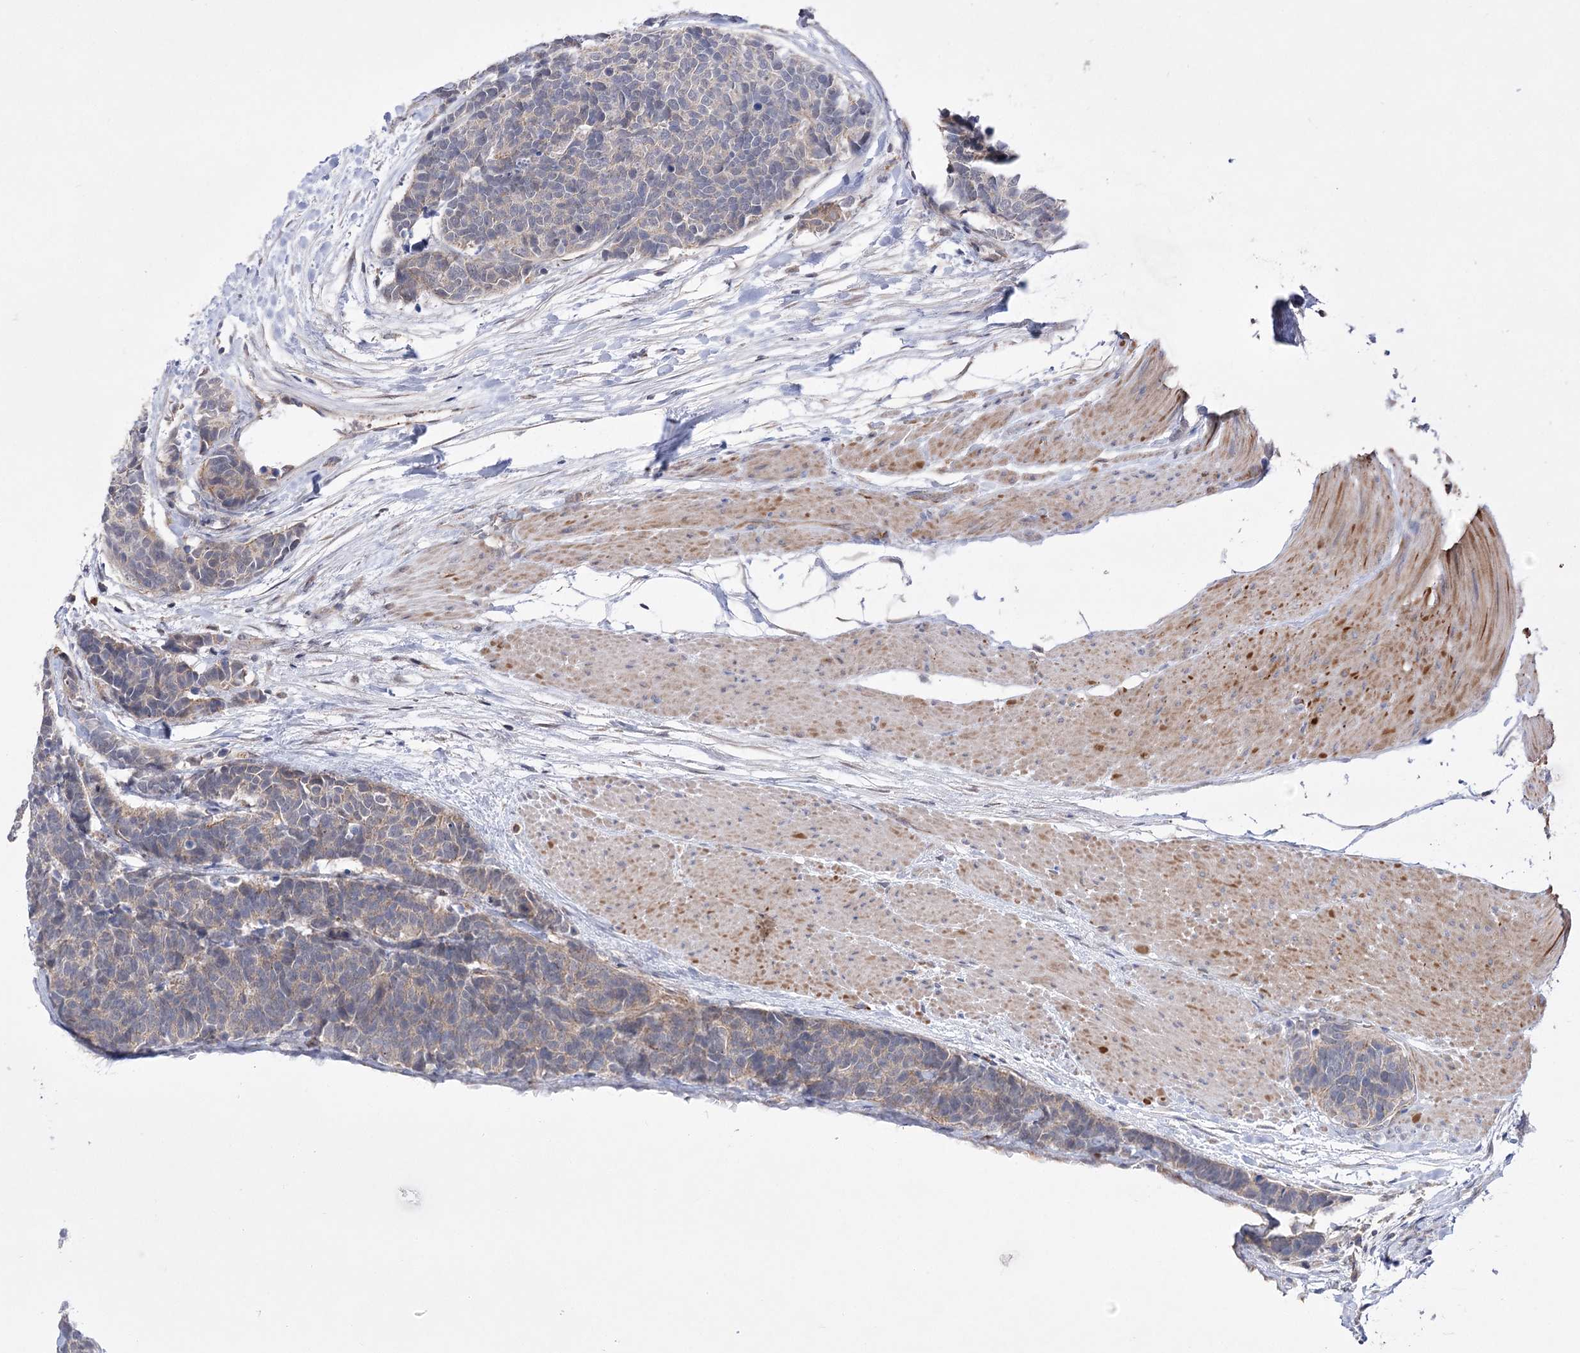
{"staining": {"intensity": "weak", "quantity": "<25%", "location": "cytoplasmic/membranous"}, "tissue": "carcinoid", "cell_type": "Tumor cells", "image_type": "cancer", "snomed": [{"axis": "morphology", "description": "Carcinoma, NOS"}, {"axis": "morphology", "description": "Carcinoid, malignant, NOS"}, {"axis": "topography", "description": "Urinary bladder"}], "caption": "Carcinoid was stained to show a protein in brown. There is no significant staining in tumor cells. (Immunohistochemistry (ihc), brightfield microscopy, high magnification).", "gene": "ECHDC3", "patient": {"sex": "male", "age": 57}}